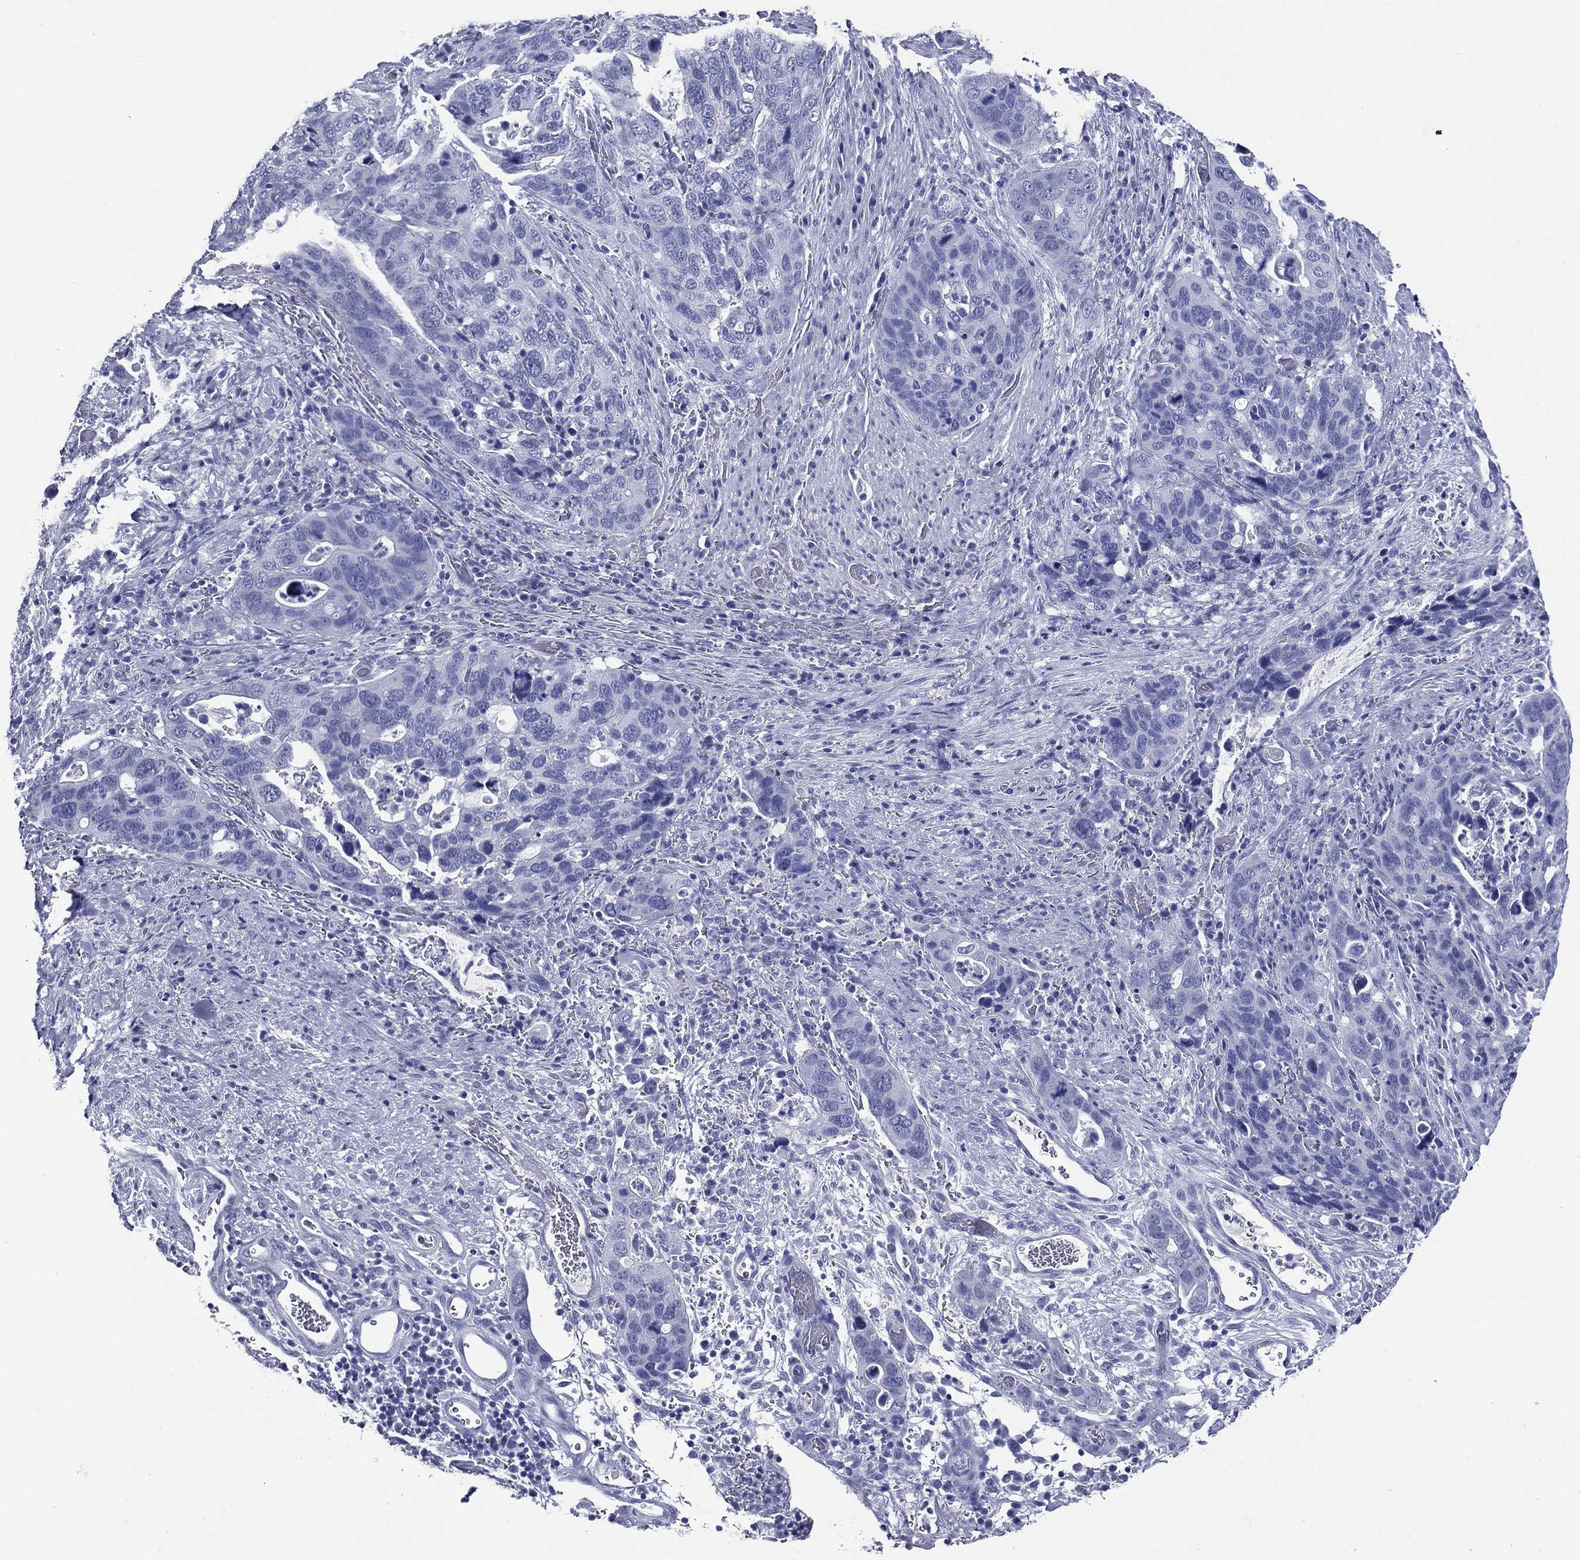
{"staining": {"intensity": "negative", "quantity": "none", "location": "none"}, "tissue": "stomach cancer", "cell_type": "Tumor cells", "image_type": "cancer", "snomed": [{"axis": "morphology", "description": "Adenocarcinoma, NOS"}, {"axis": "topography", "description": "Stomach"}], "caption": "An immunohistochemistry micrograph of stomach cancer (adenocarcinoma) is shown. There is no staining in tumor cells of stomach cancer (adenocarcinoma).", "gene": "ACE2", "patient": {"sex": "male", "age": 54}}